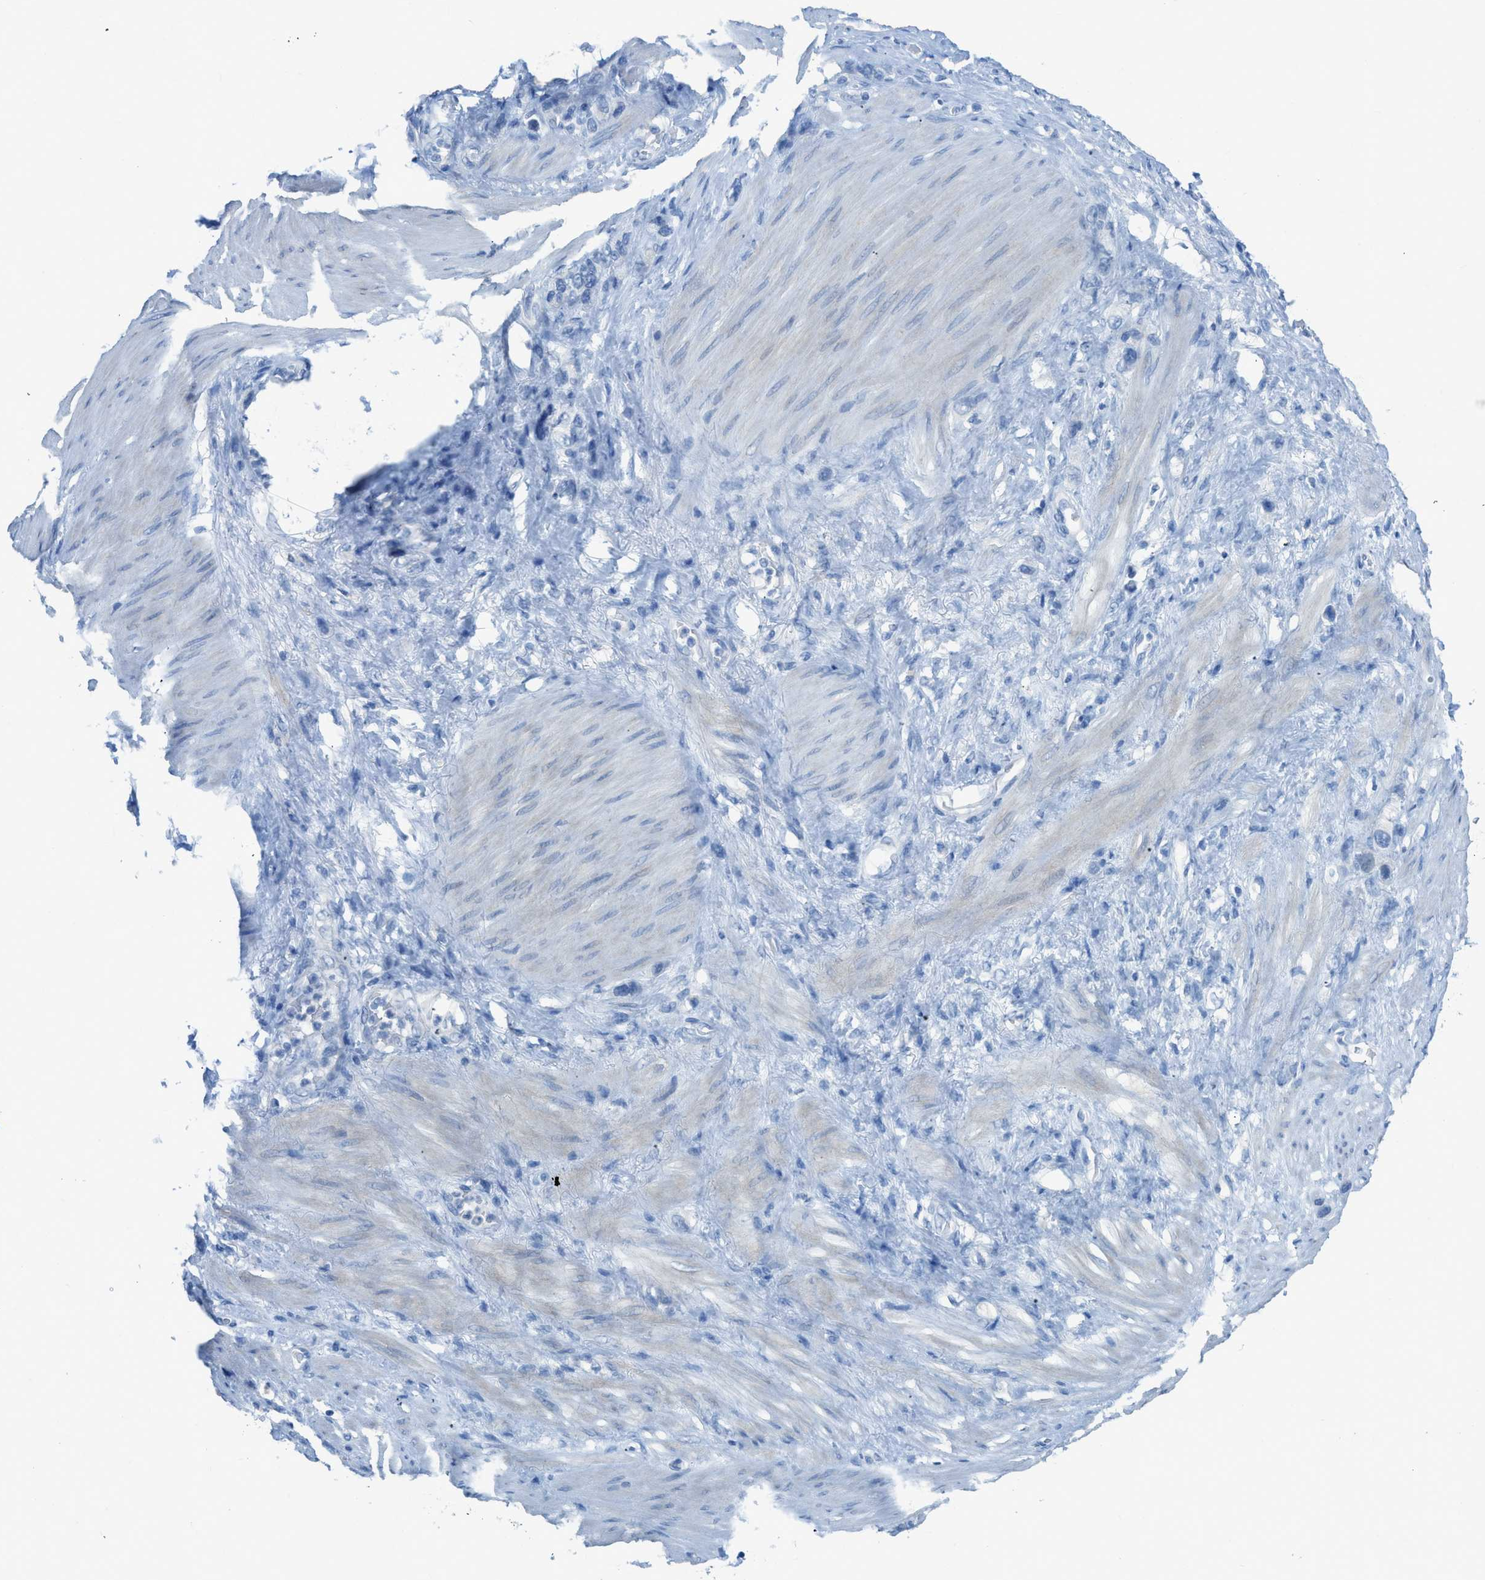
{"staining": {"intensity": "negative", "quantity": "none", "location": "none"}, "tissue": "stomach cancer", "cell_type": "Tumor cells", "image_type": "cancer", "snomed": [{"axis": "morphology", "description": "Adenocarcinoma, NOS"}, {"axis": "morphology", "description": "Adenocarcinoma, High grade"}, {"axis": "topography", "description": "Stomach, upper"}, {"axis": "topography", "description": "Stomach, lower"}], "caption": "Immunohistochemistry photomicrograph of neoplastic tissue: stomach adenocarcinoma stained with DAB (3,3'-diaminobenzidine) displays no significant protein positivity in tumor cells.", "gene": "ACAN", "patient": {"sex": "female", "age": 65}}